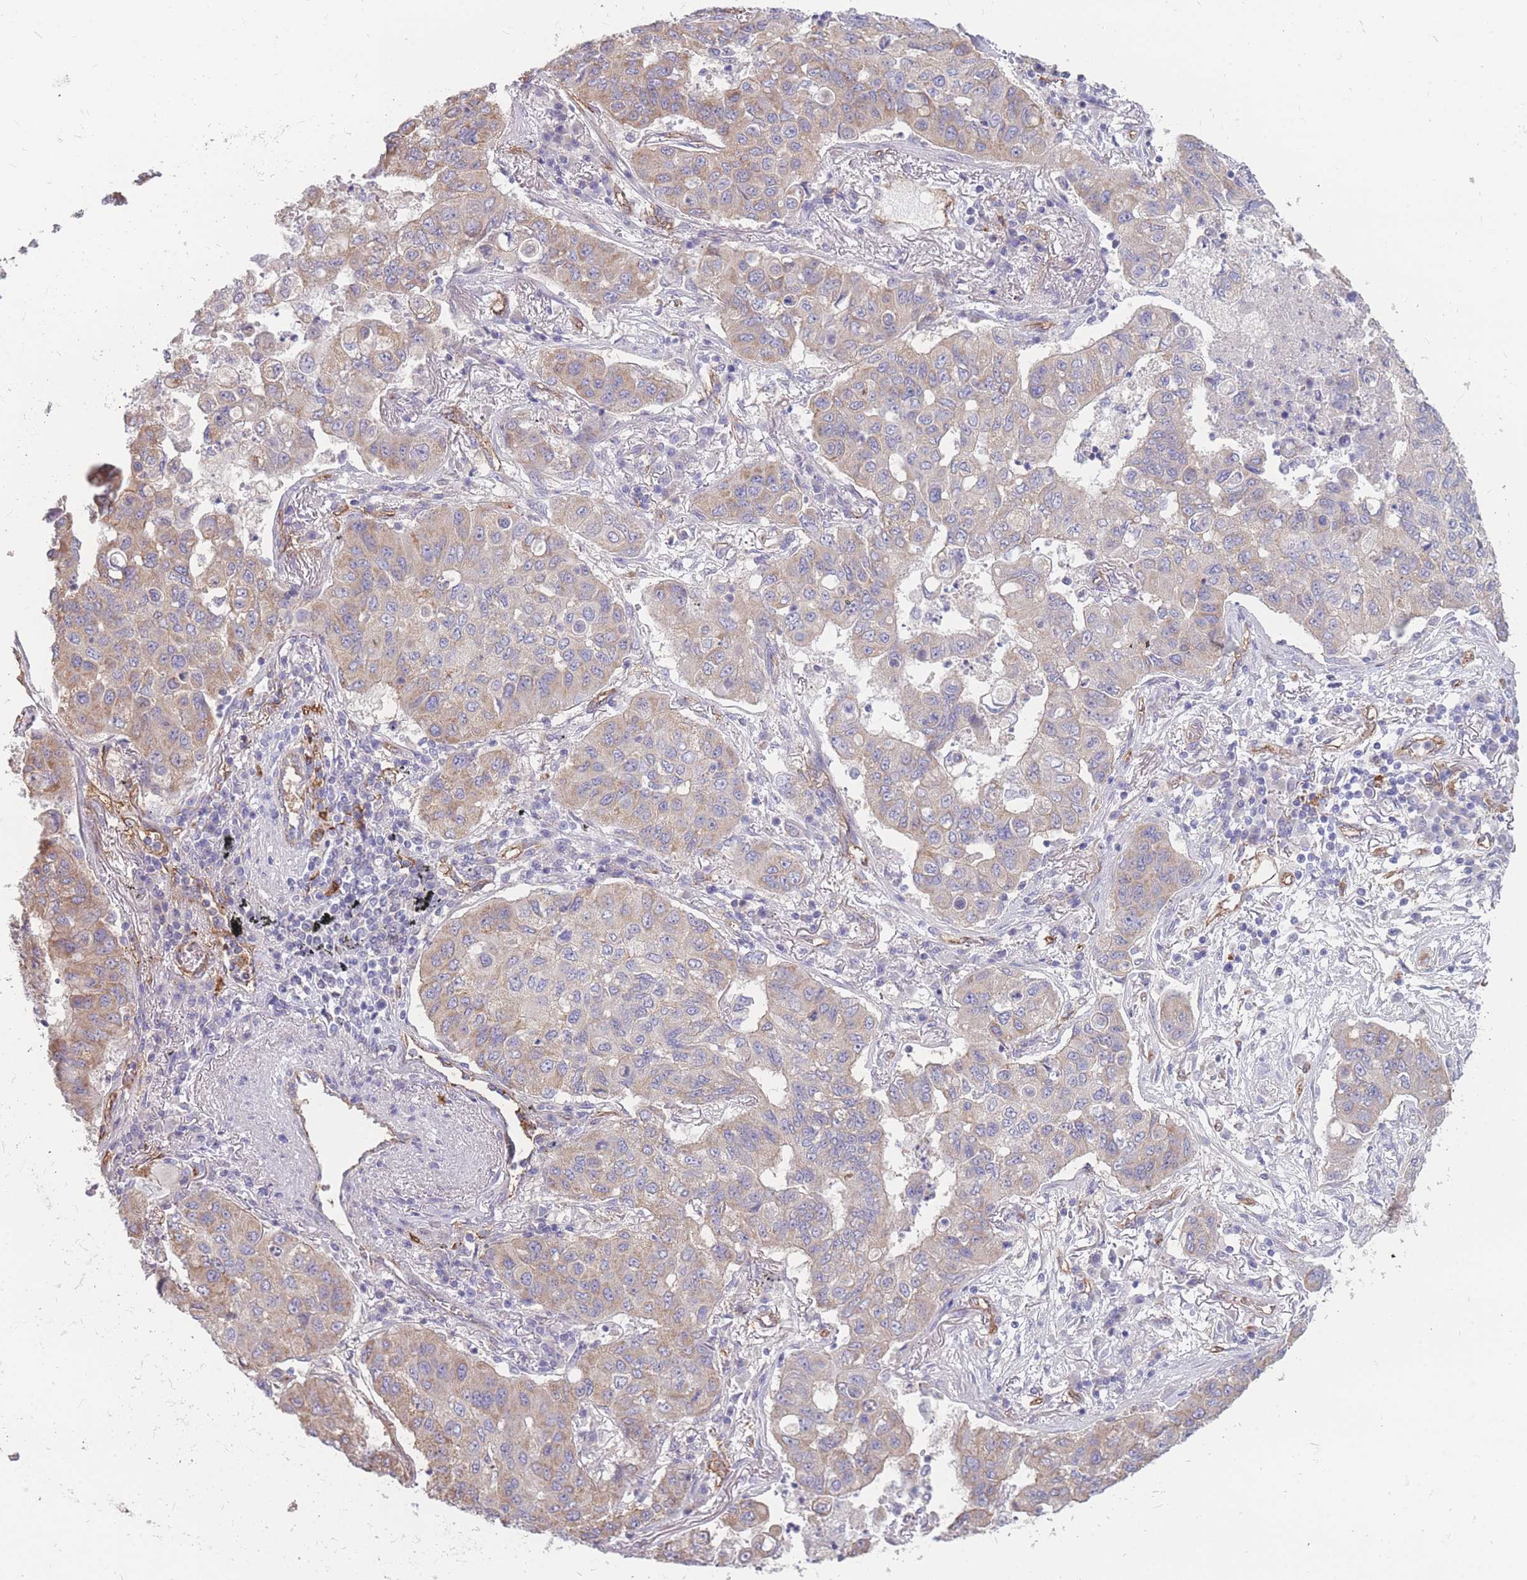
{"staining": {"intensity": "weak", "quantity": ">75%", "location": "cytoplasmic/membranous"}, "tissue": "lung cancer", "cell_type": "Tumor cells", "image_type": "cancer", "snomed": [{"axis": "morphology", "description": "Squamous cell carcinoma, NOS"}, {"axis": "topography", "description": "Lung"}], "caption": "Immunohistochemical staining of human squamous cell carcinoma (lung) demonstrates weak cytoplasmic/membranous protein expression in approximately >75% of tumor cells.", "gene": "GNA11", "patient": {"sex": "male", "age": 74}}